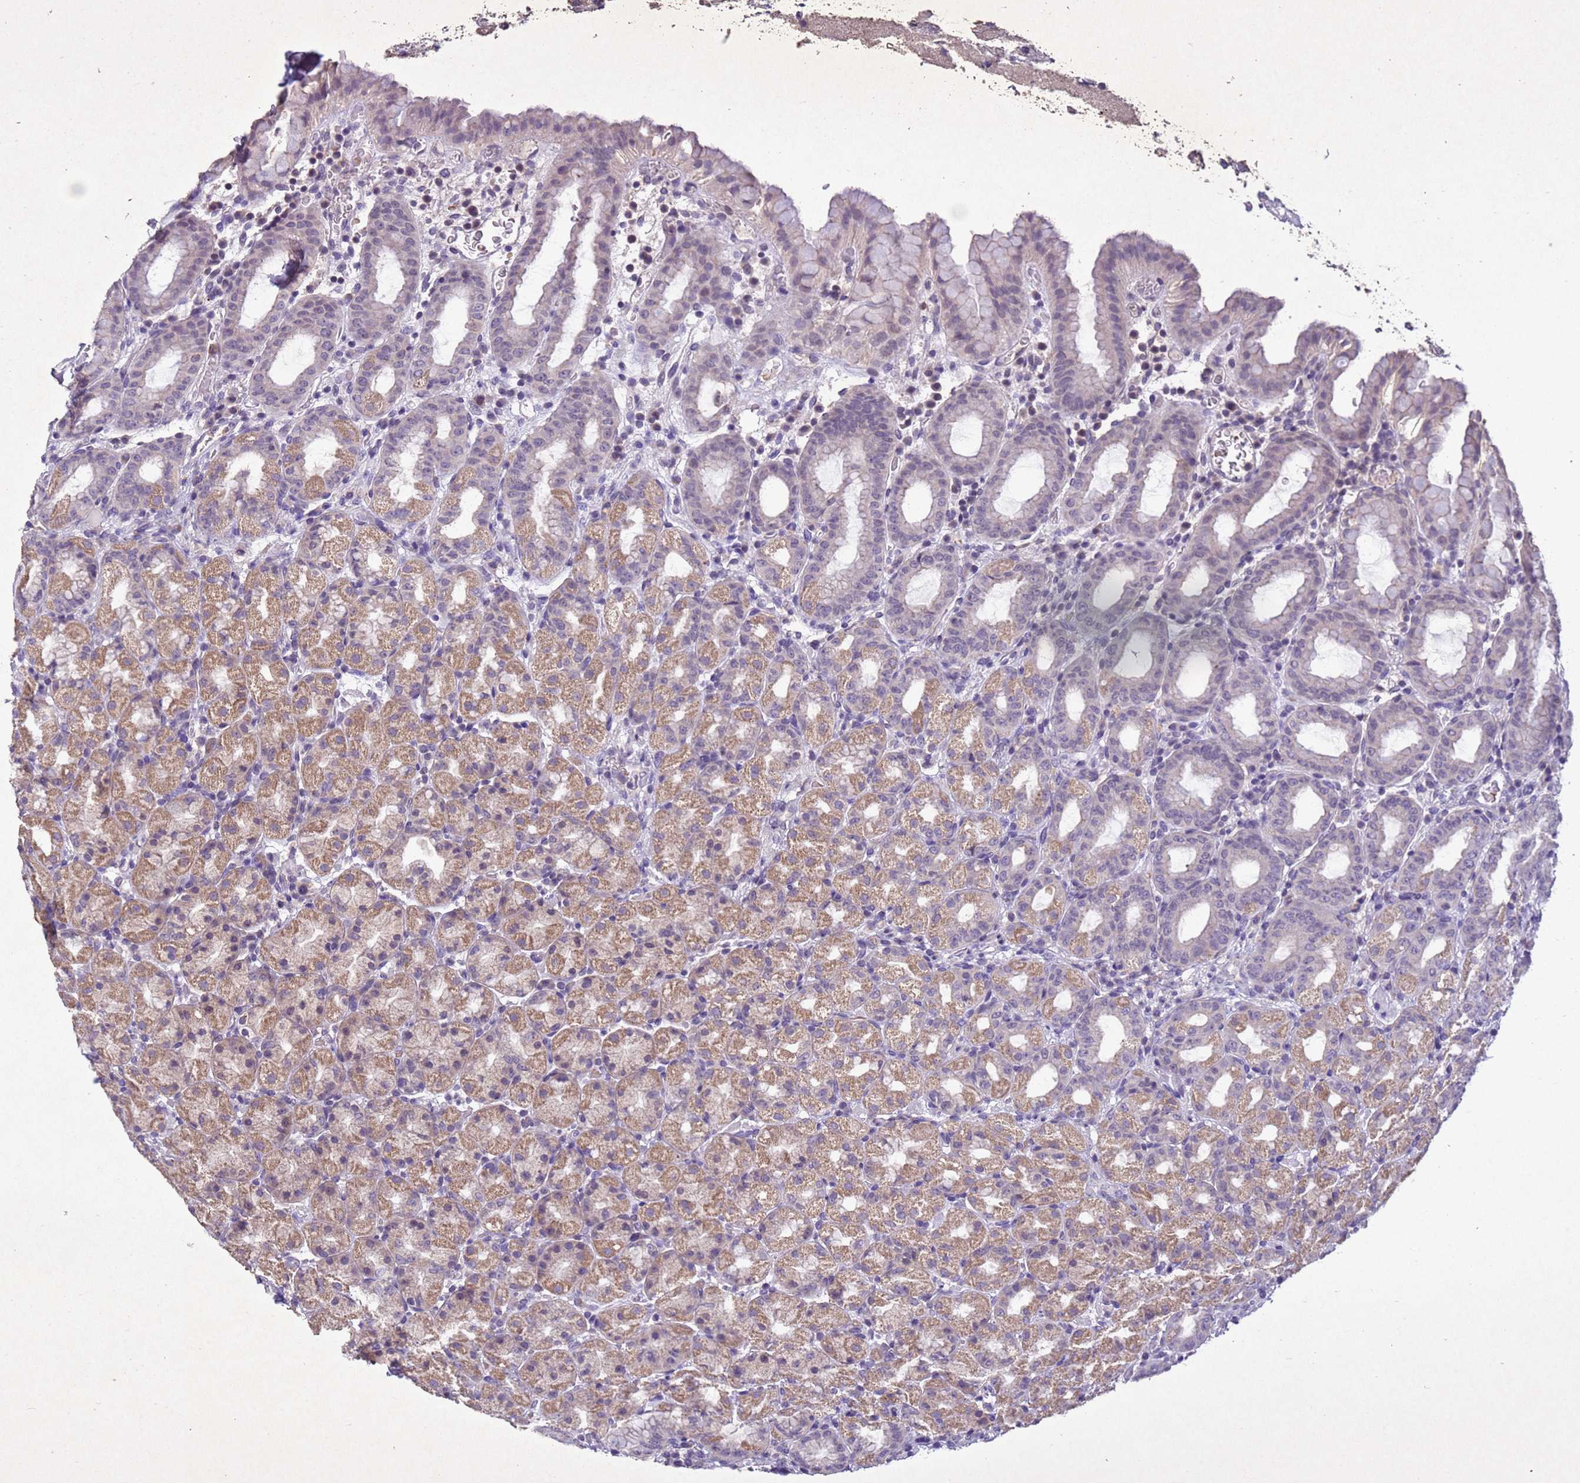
{"staining": {"intensity": "moderate", "quantity": "25%-75%", "location": "cytoplasmic/membranous"}, "tissue": "stomach", "cell_type": "Glandular cells", "image_type": "normal", "snomed": [{"axis": "morphology", "description": "Normal tissue, NOS"}, {"axis": "topography", "description": "Stomach, upper"}, {"axis": "topography", "description": "Stomach, lower"}, {"axis": "topography", "description": "Small intestine"}], "caption": "About 25%-75% of glandular cells in normal human stomach demonstrate moderate cytoplasmic/membranous protein expression as visualized by brown immunohistochemical staining.", "gene": "NLRP11", "patient": {"sex": "male", "age": 68}}